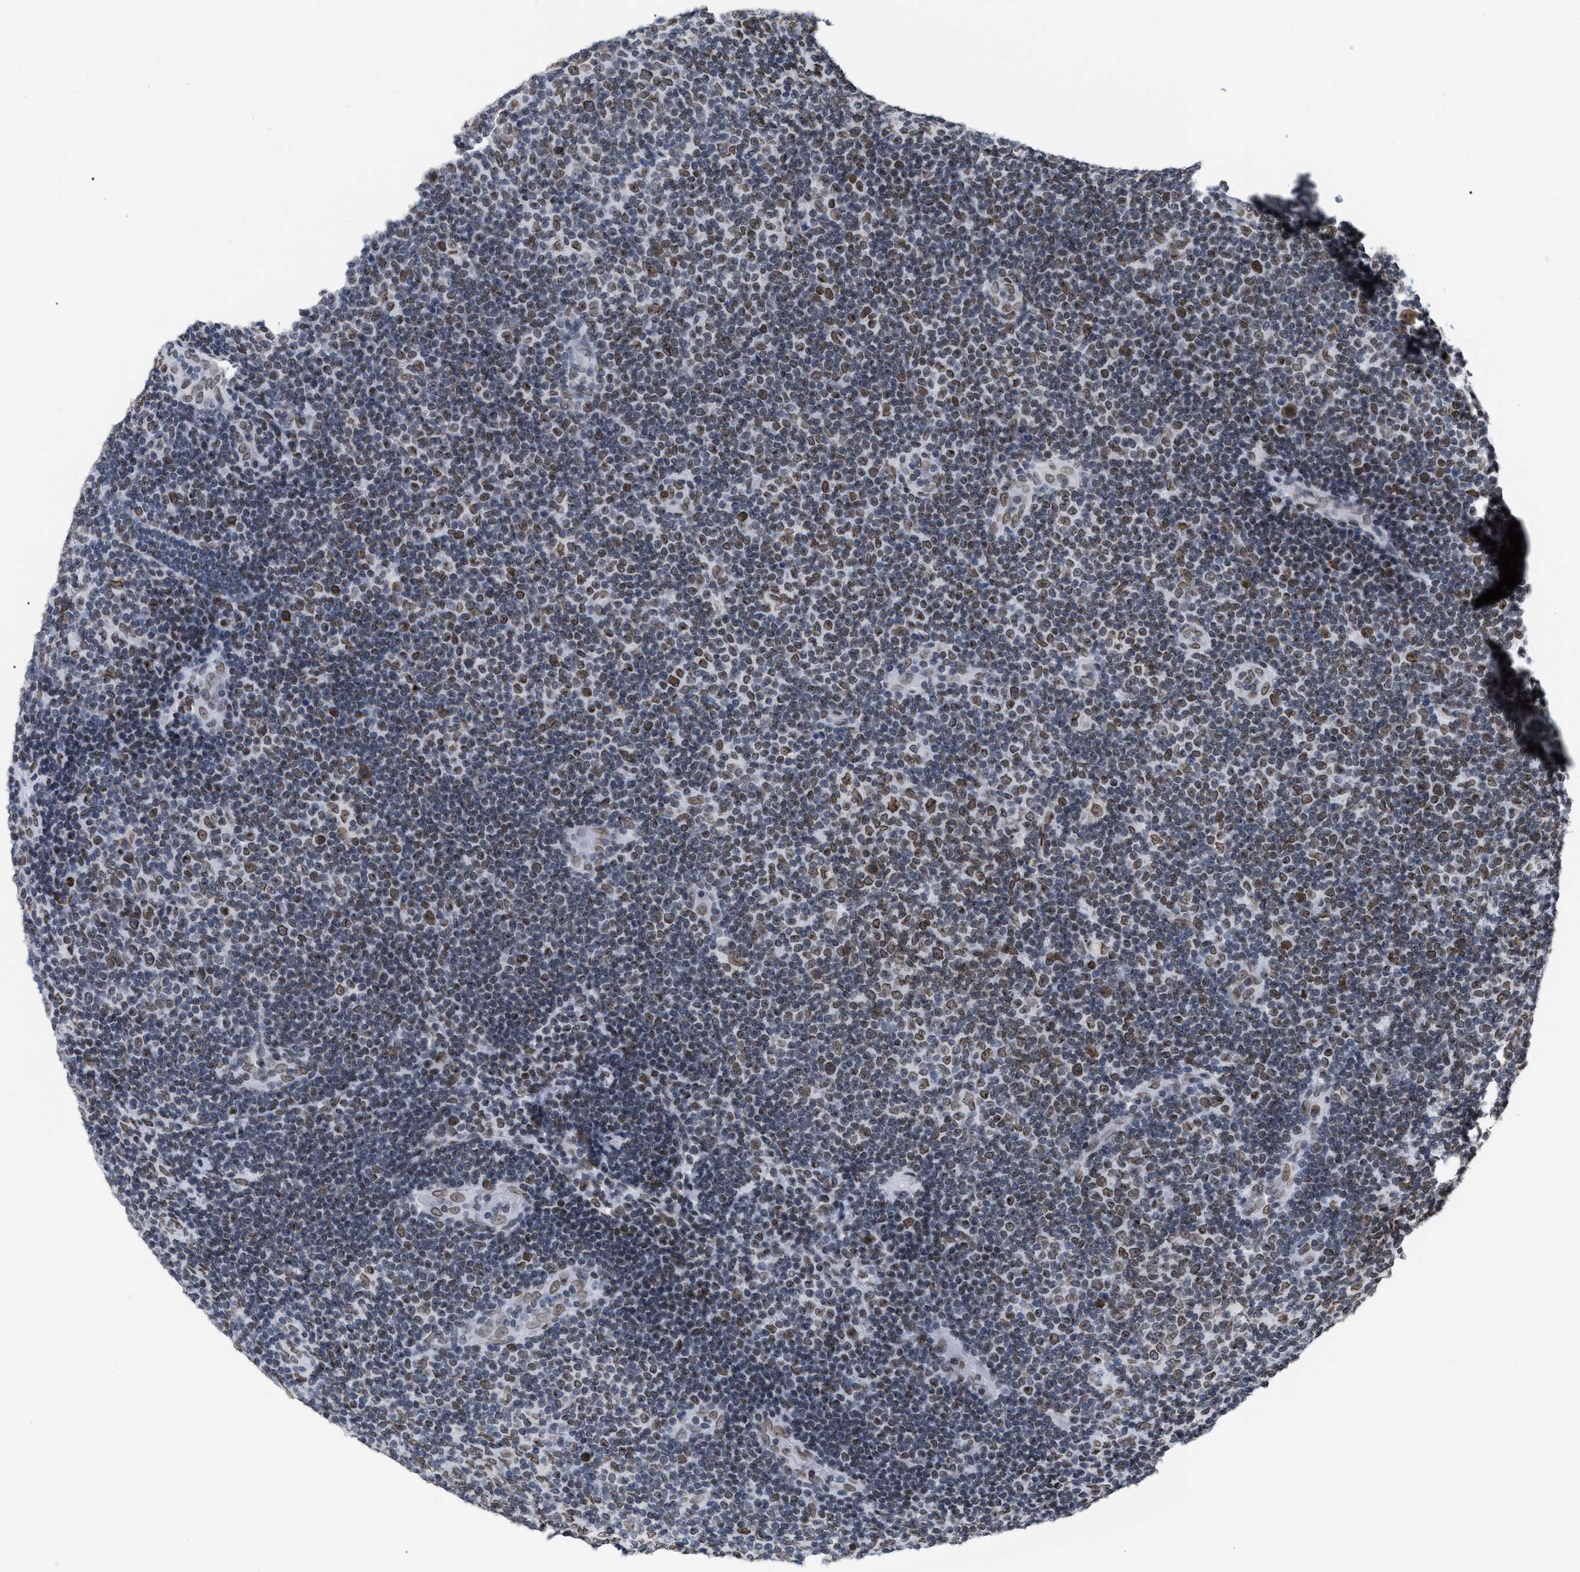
{"staining": {"intensity": "moderate", "quantity": "25%-75%", "location": "nuclear"}, "tissue": "lymphoma", "cell_type": "Tumor cells", "image_type": "cancer", "snomed": [{"axis": "morphology", "description": "Malignant lymphoma, non-Hodgkin's type, Low grade"}, {"axis": "topography", "description": "Lymph node"}], "caption": "Immunohistochemical staining of human lymphoma displays medium levels of moderate nuclear protein staining in about 25%-75% of tumor cells.", "gene": "TPR", "patient": {"sex": "male", "age": 83}}